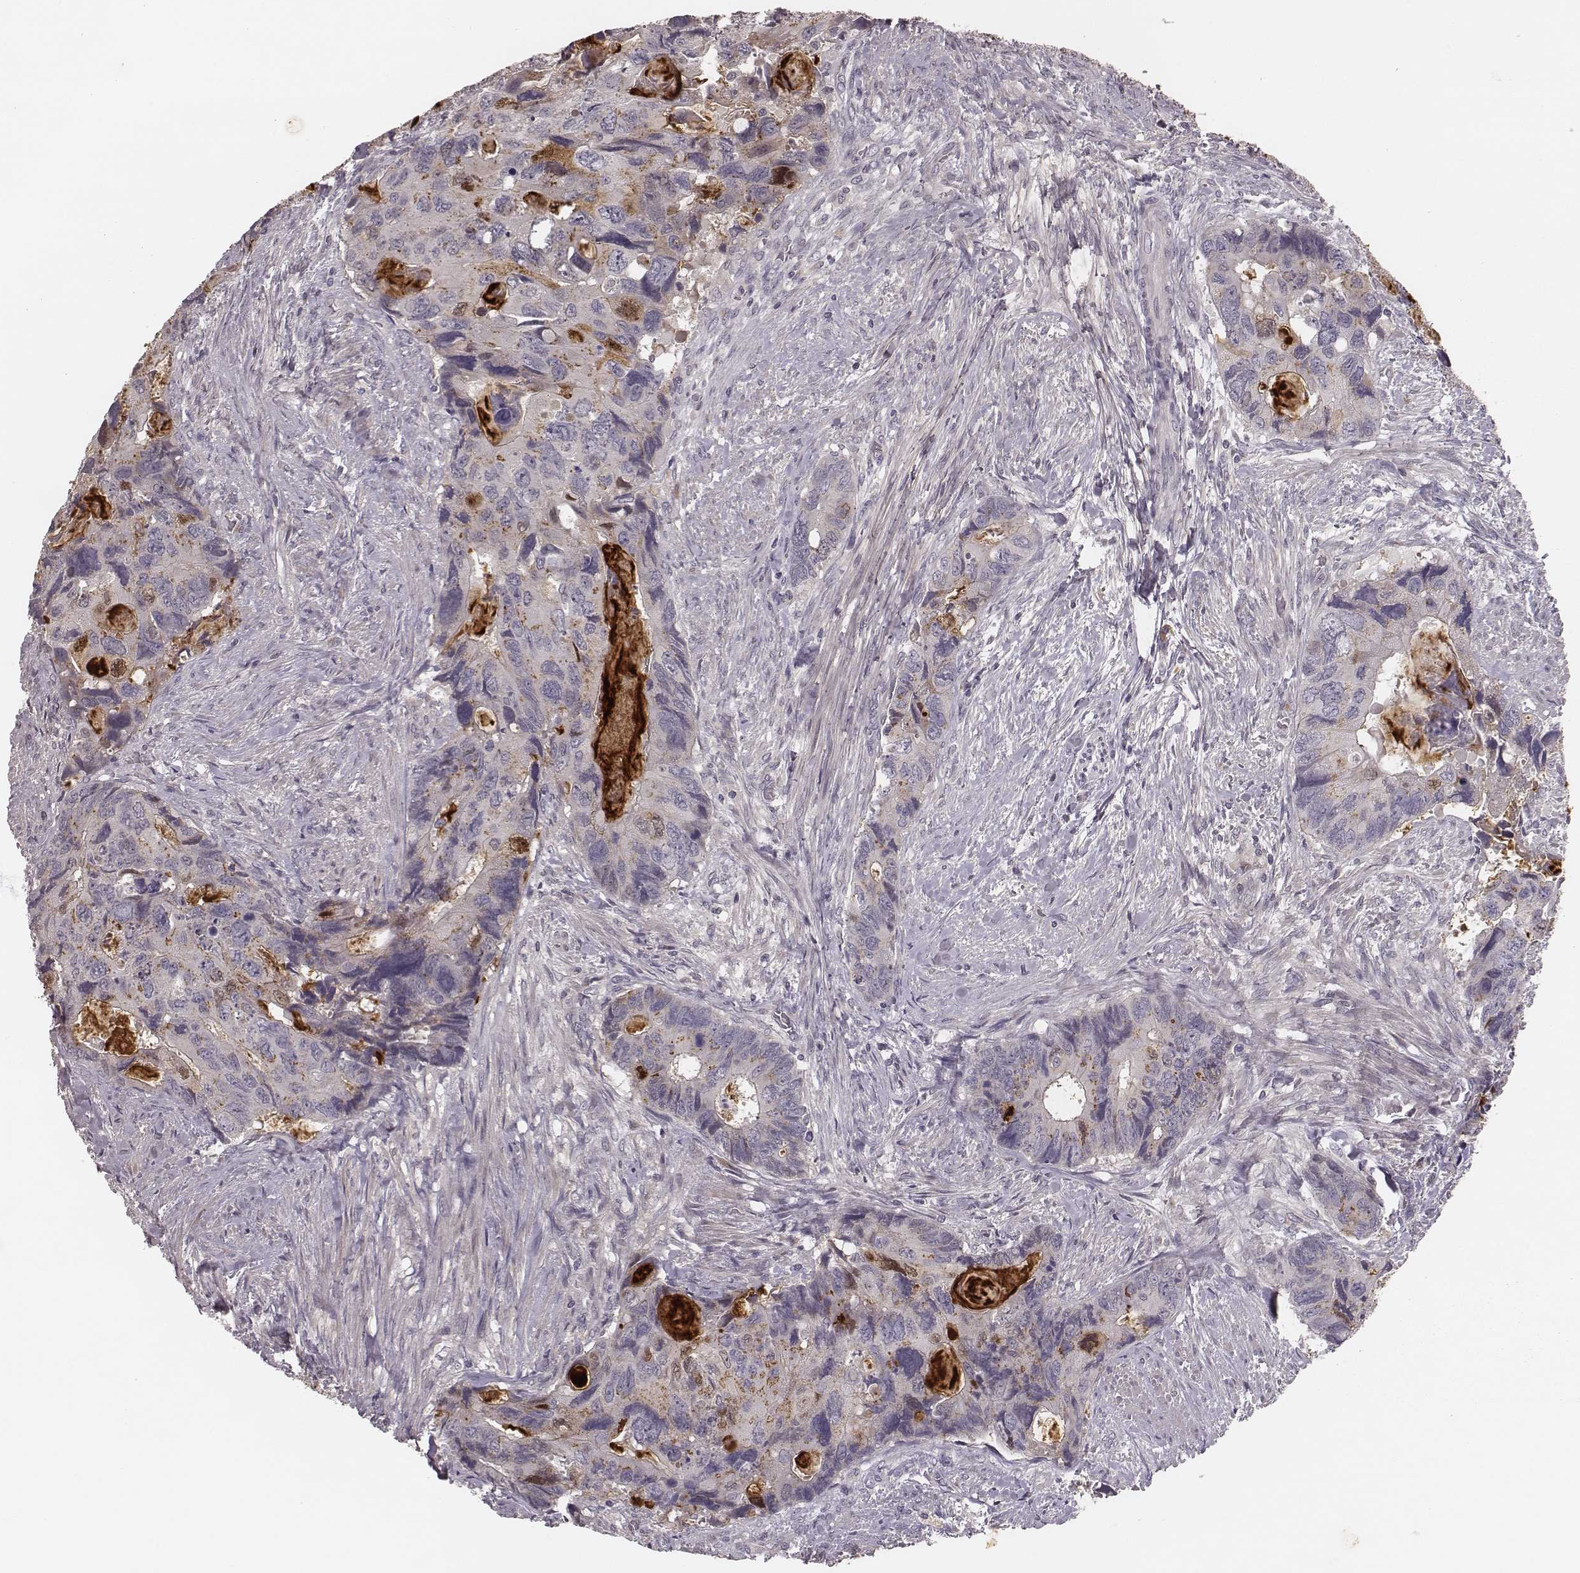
{"staining": {"intensity": "weak", "quantity": ">75%", "location": "cytoplasmic/membranous"}, "tissue": "colorectal cancer", "cell_type": "Tumor cells", "image_type": "cancer", "snomed": [{"axis": "morphology", "description": "Adenocarcinoma, NOS"}, {"axis": "topography", "description": "Rectum"}], "caption": "Immunohistochemical staining of human adenocarcinoma (colorectal) reveals weak cytoplasmic/membranous protein positivity in approximately >75% of tumor cells.", "gene": "SDCBP2", "patient": {"sex": "male", "age": 62}}